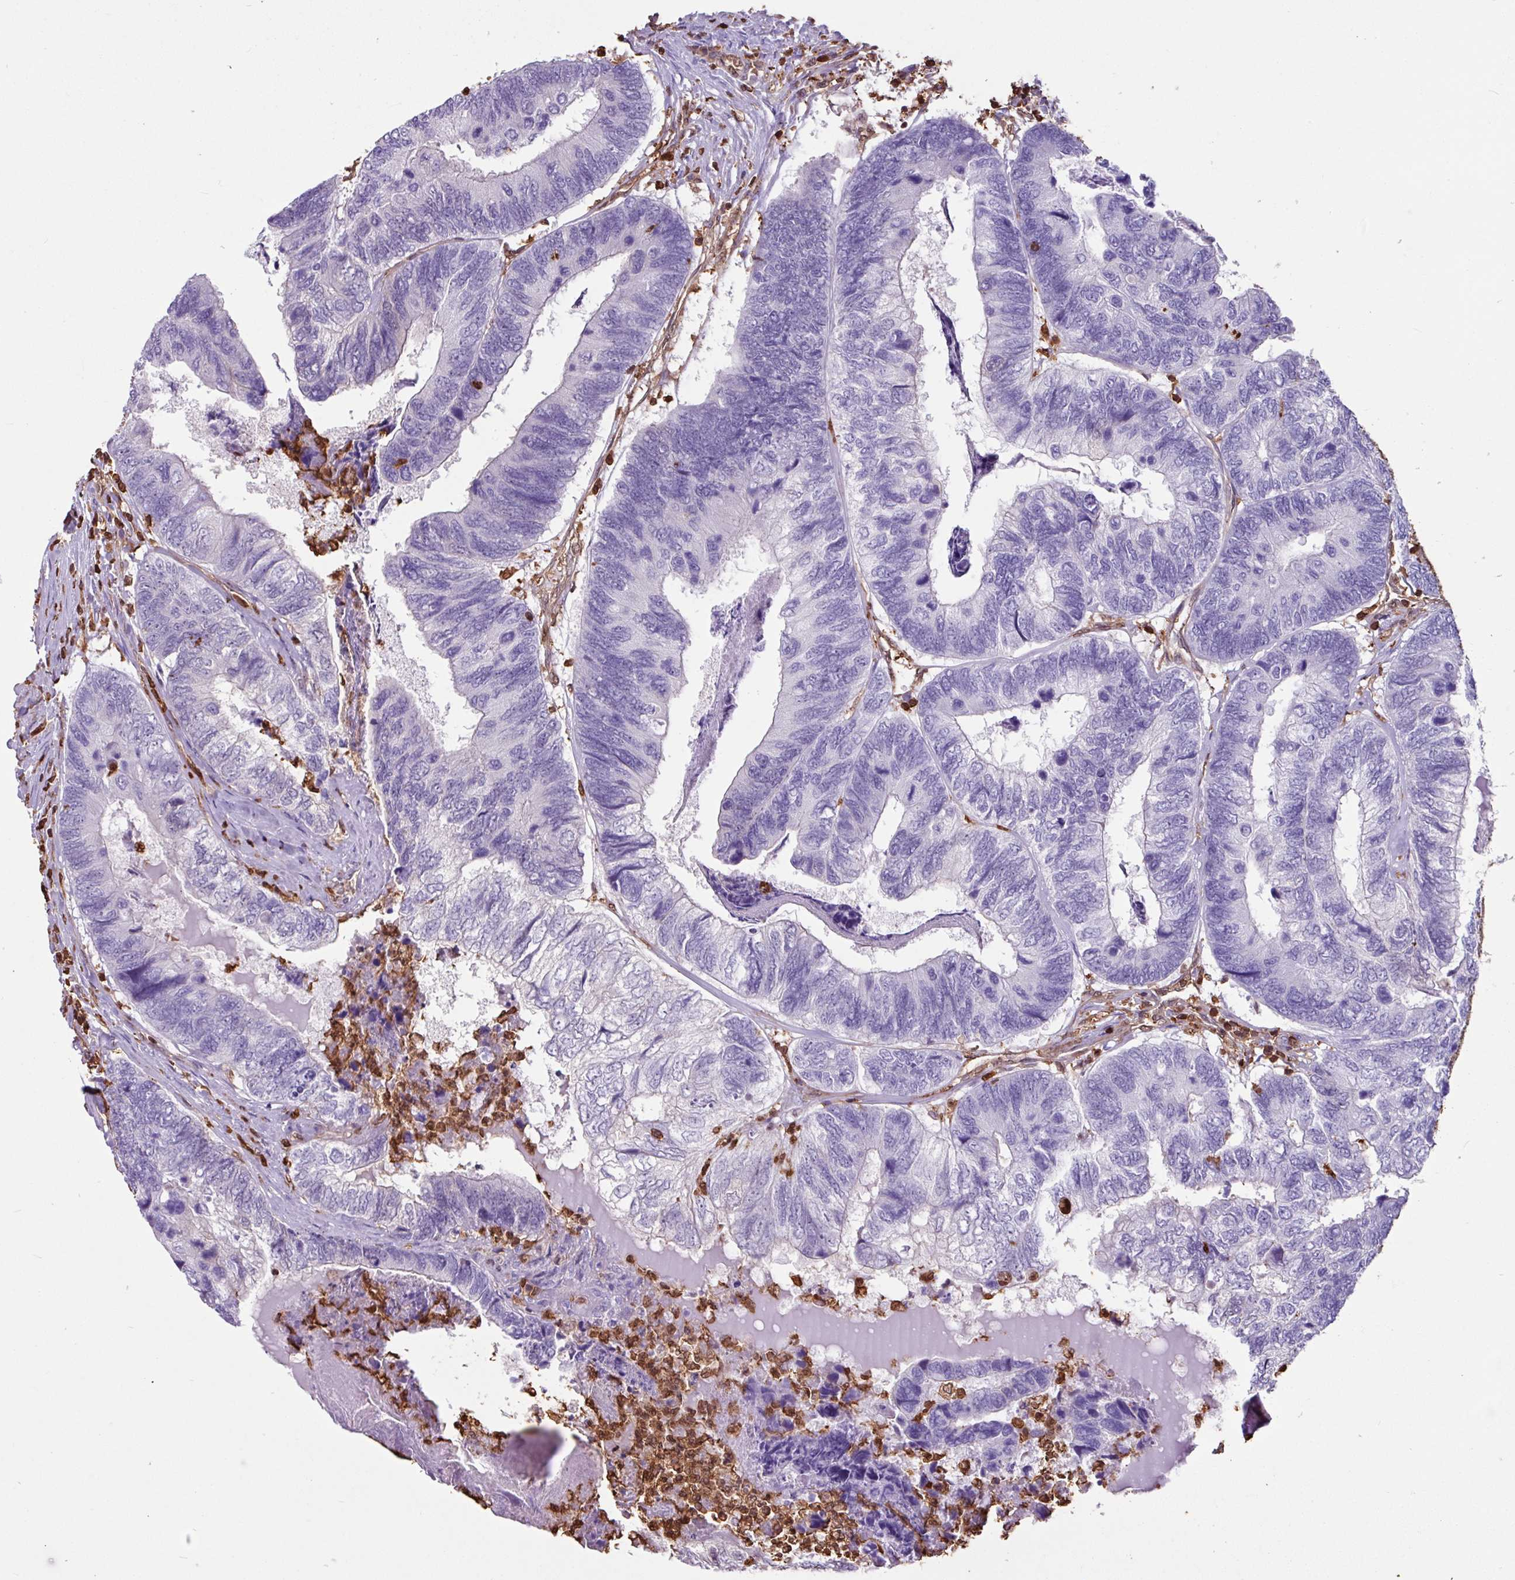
{"staining": {"intensity": "negative", "quantity": "none", "location": "none"}, "tissue": "colorectal cancer", "cell_type": "Tumor cells", "image_type": "cancer", "snomed": [{"axis": "morphology", "description": "Adenocarcinoma, NOS"}, {"axis": "topography", "description": "Colon"}], "caption": "The photomicrograph shows no significant staining in tumor cells of colorectal adenocarcinoma.", "gene": "ARHGDIB", "patient": {"sex": "female", "age": 67}}